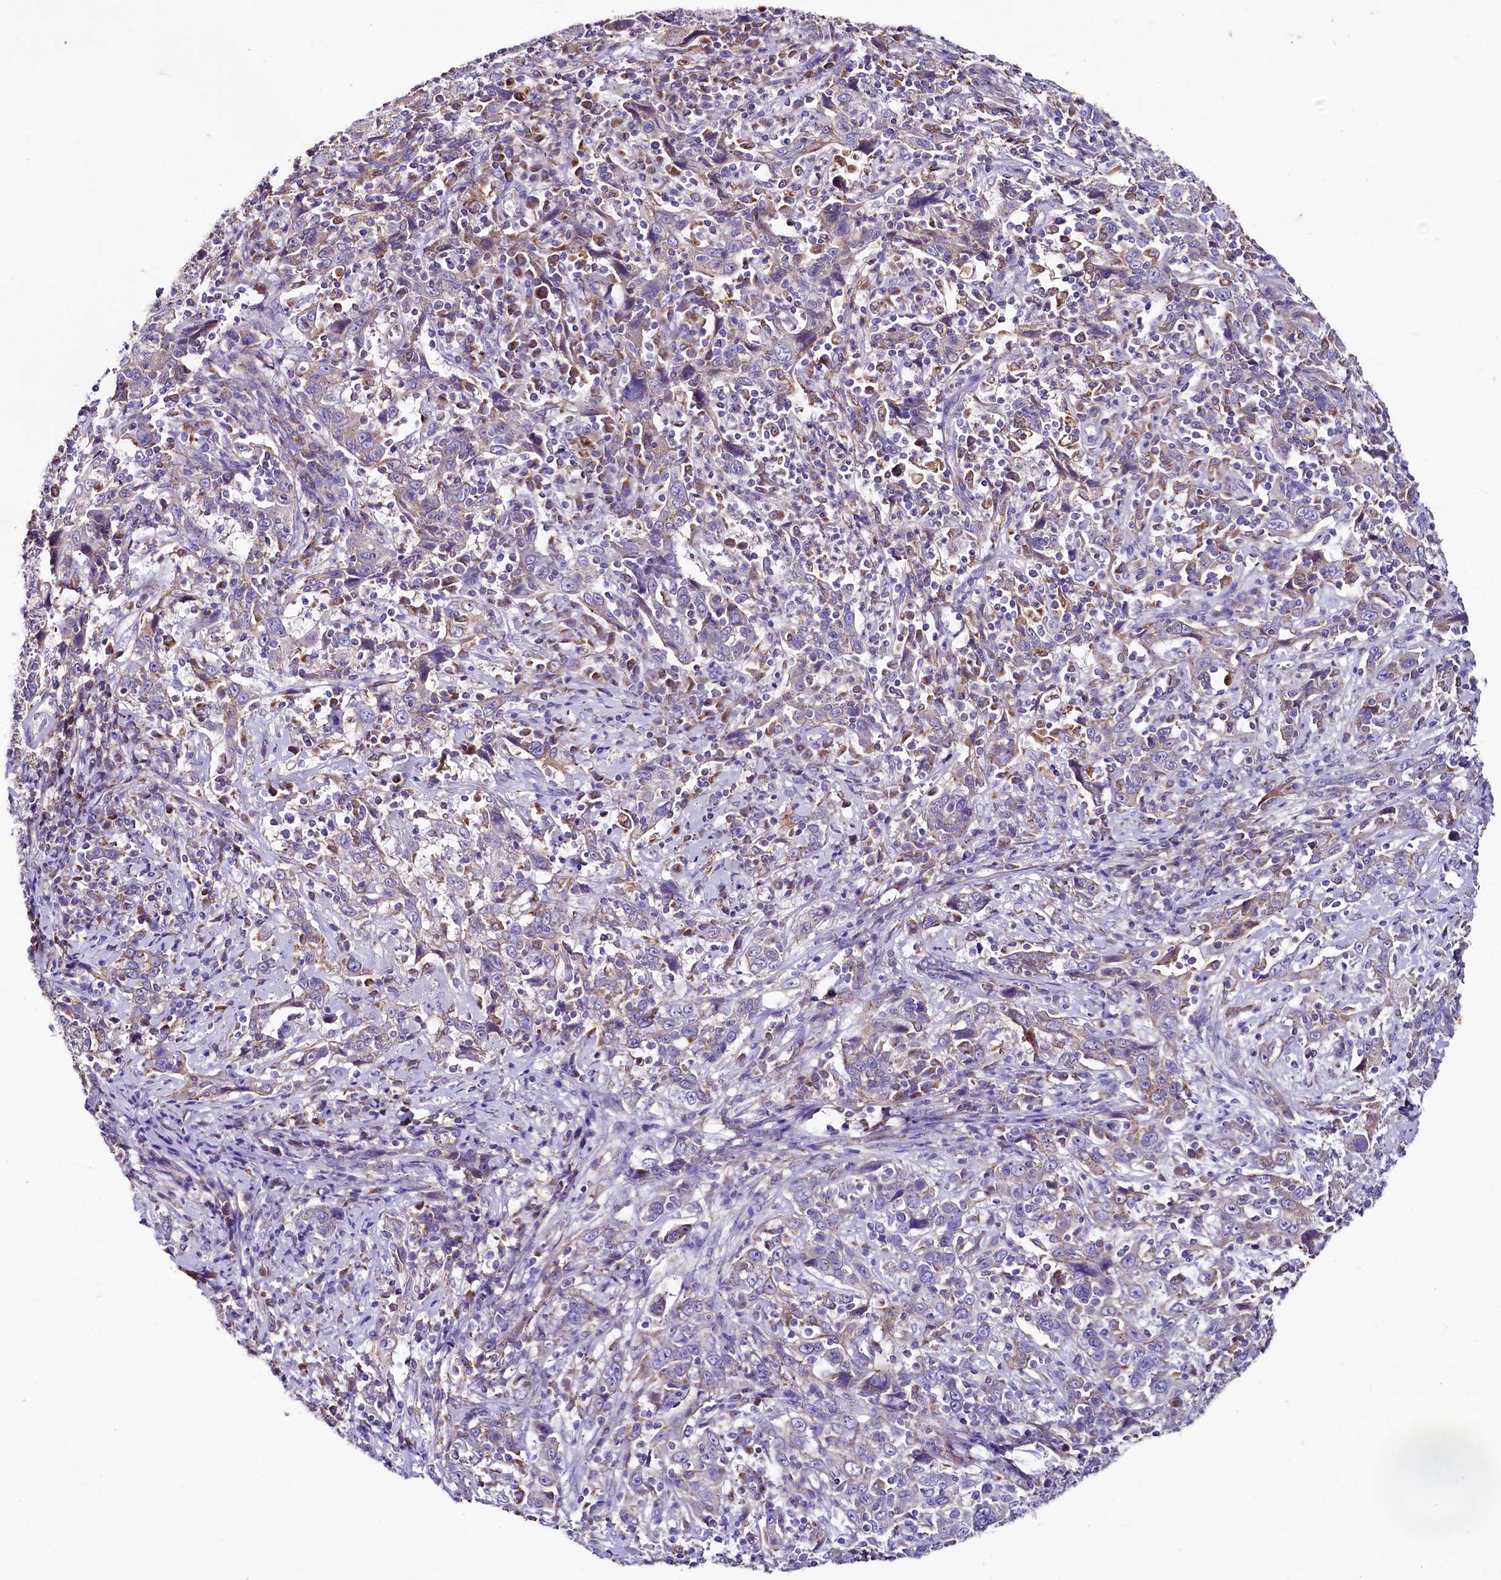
{"staining": {"intensity": "moderate", "quantity": "<25%", "location": "cytoplasmic/membranous"}, "tissue": "cervical cancer", "cell_type": "Tumor cells", "image_type": "cancer", "snomed": [{"axis": "morphology", "description": "Squamous cell carcinoma, NOS"}, {"axis": "topography", "description": "Cervix"}], "caption": "IHC photomicrograph of human cervical squamous cell carcinoma stained for a protein (brown), which demonstrates low levels of moderate cytoplasmic/membranous staining in approximately <25% of tumor cells.", "gene": "SACM1L", "patient": {"sex": "female", "age": 46}}